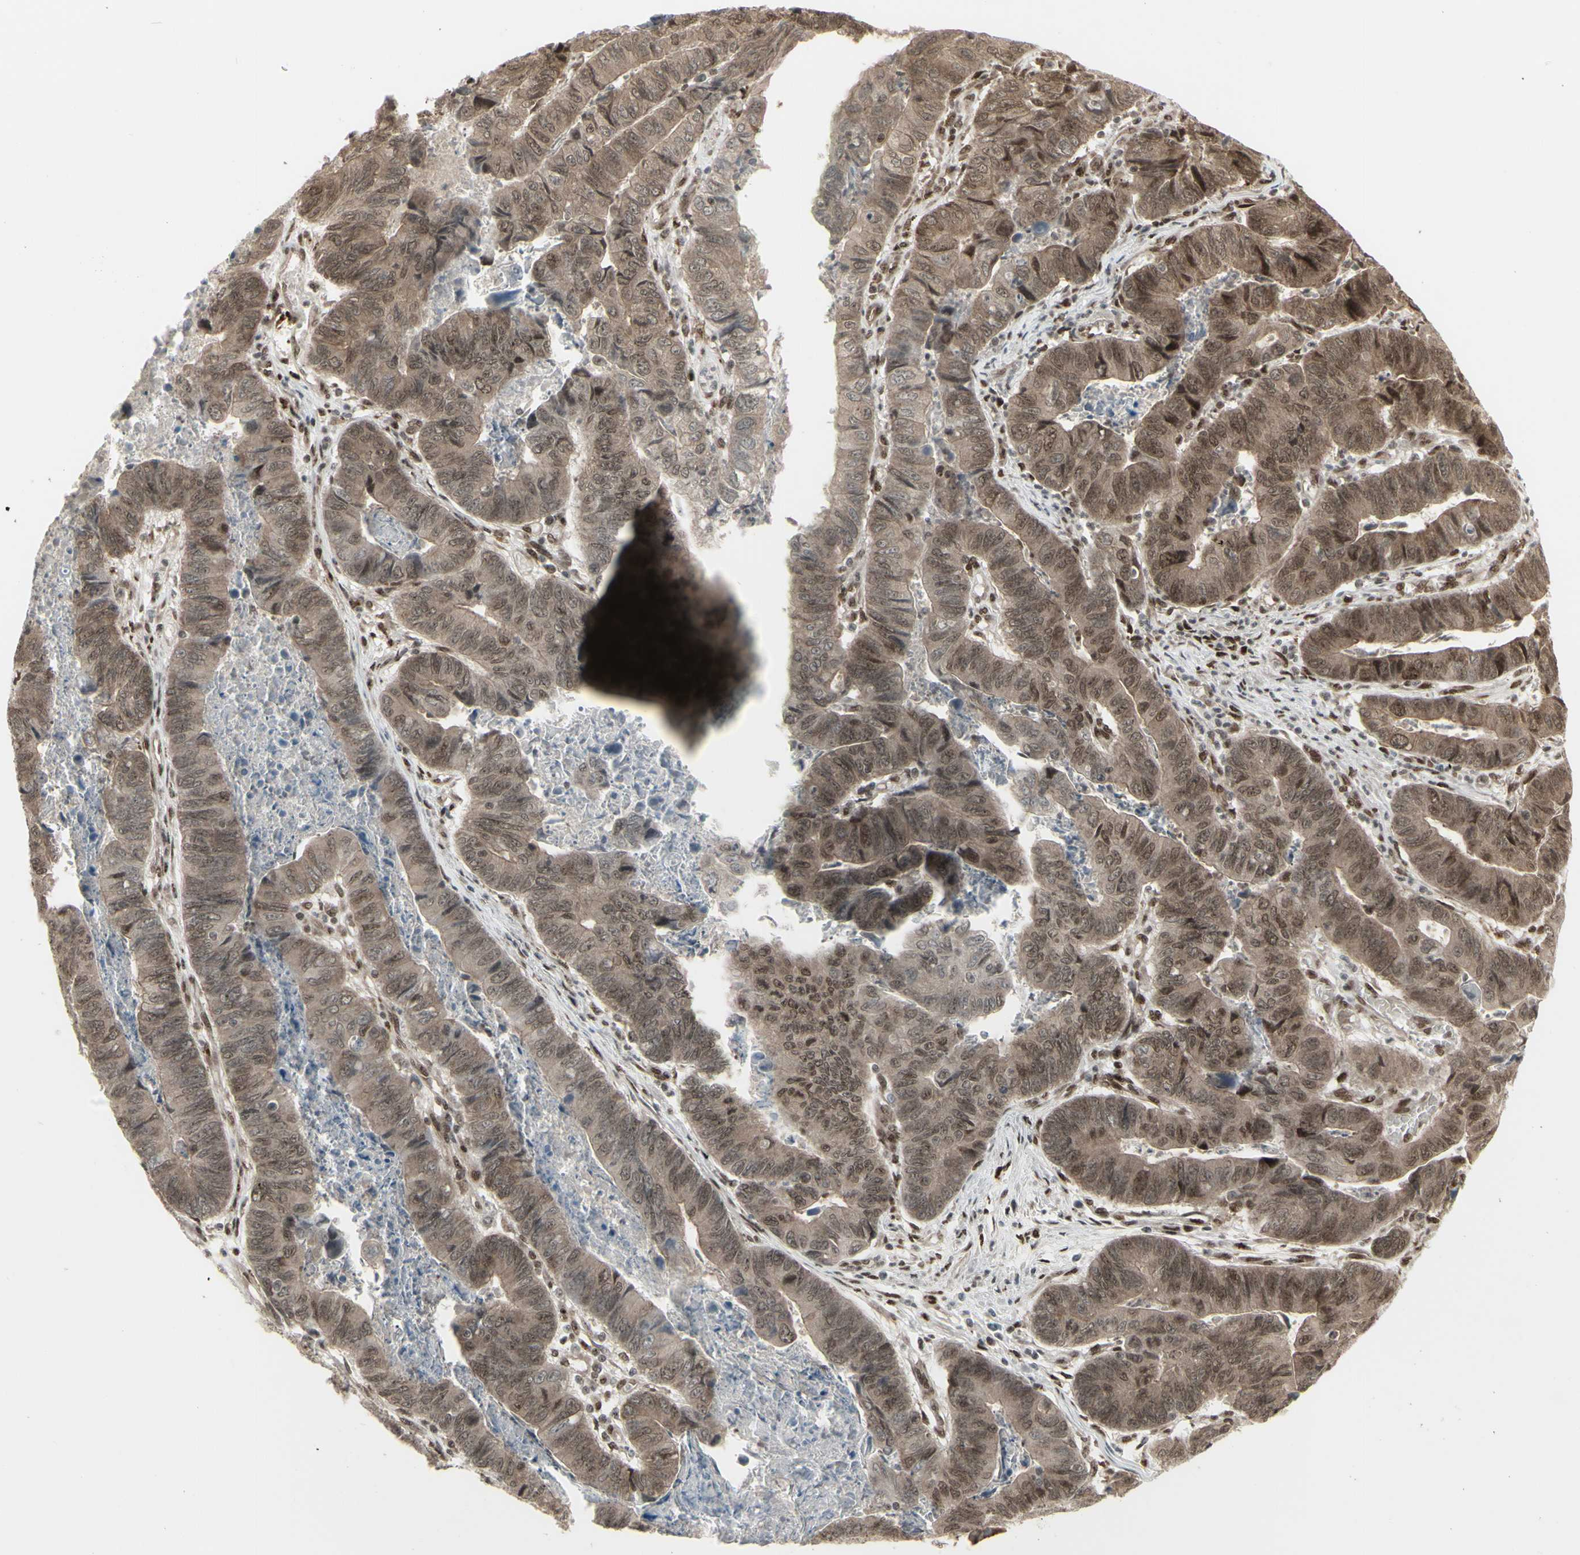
{"staining": {"intensity": "moderate", "quantity": ">75%", "location": "cytoplasmic/membranous,nuclear"}, "tissue": "stomach cancer", "cell_type": "Tumor cells", "image_type": "cancer", "snomed": [{"axis": "morphology", "description": "Adenocarcinoma, NOS"}, {"axis": "topography", "description": "Stomach, lower"}], "caption": "This image displays stomach cancer (adenocarcinoma) stained with immunohistochemistry (IHC) to label a protein in brown. The cytoplasmic/membranous and nuclear of tumor cells show moderate positivity for the protein. Nuclei are counter-stained blue.", "gene": "CBX1", "patient": {"sex": "male", "age": 77}}